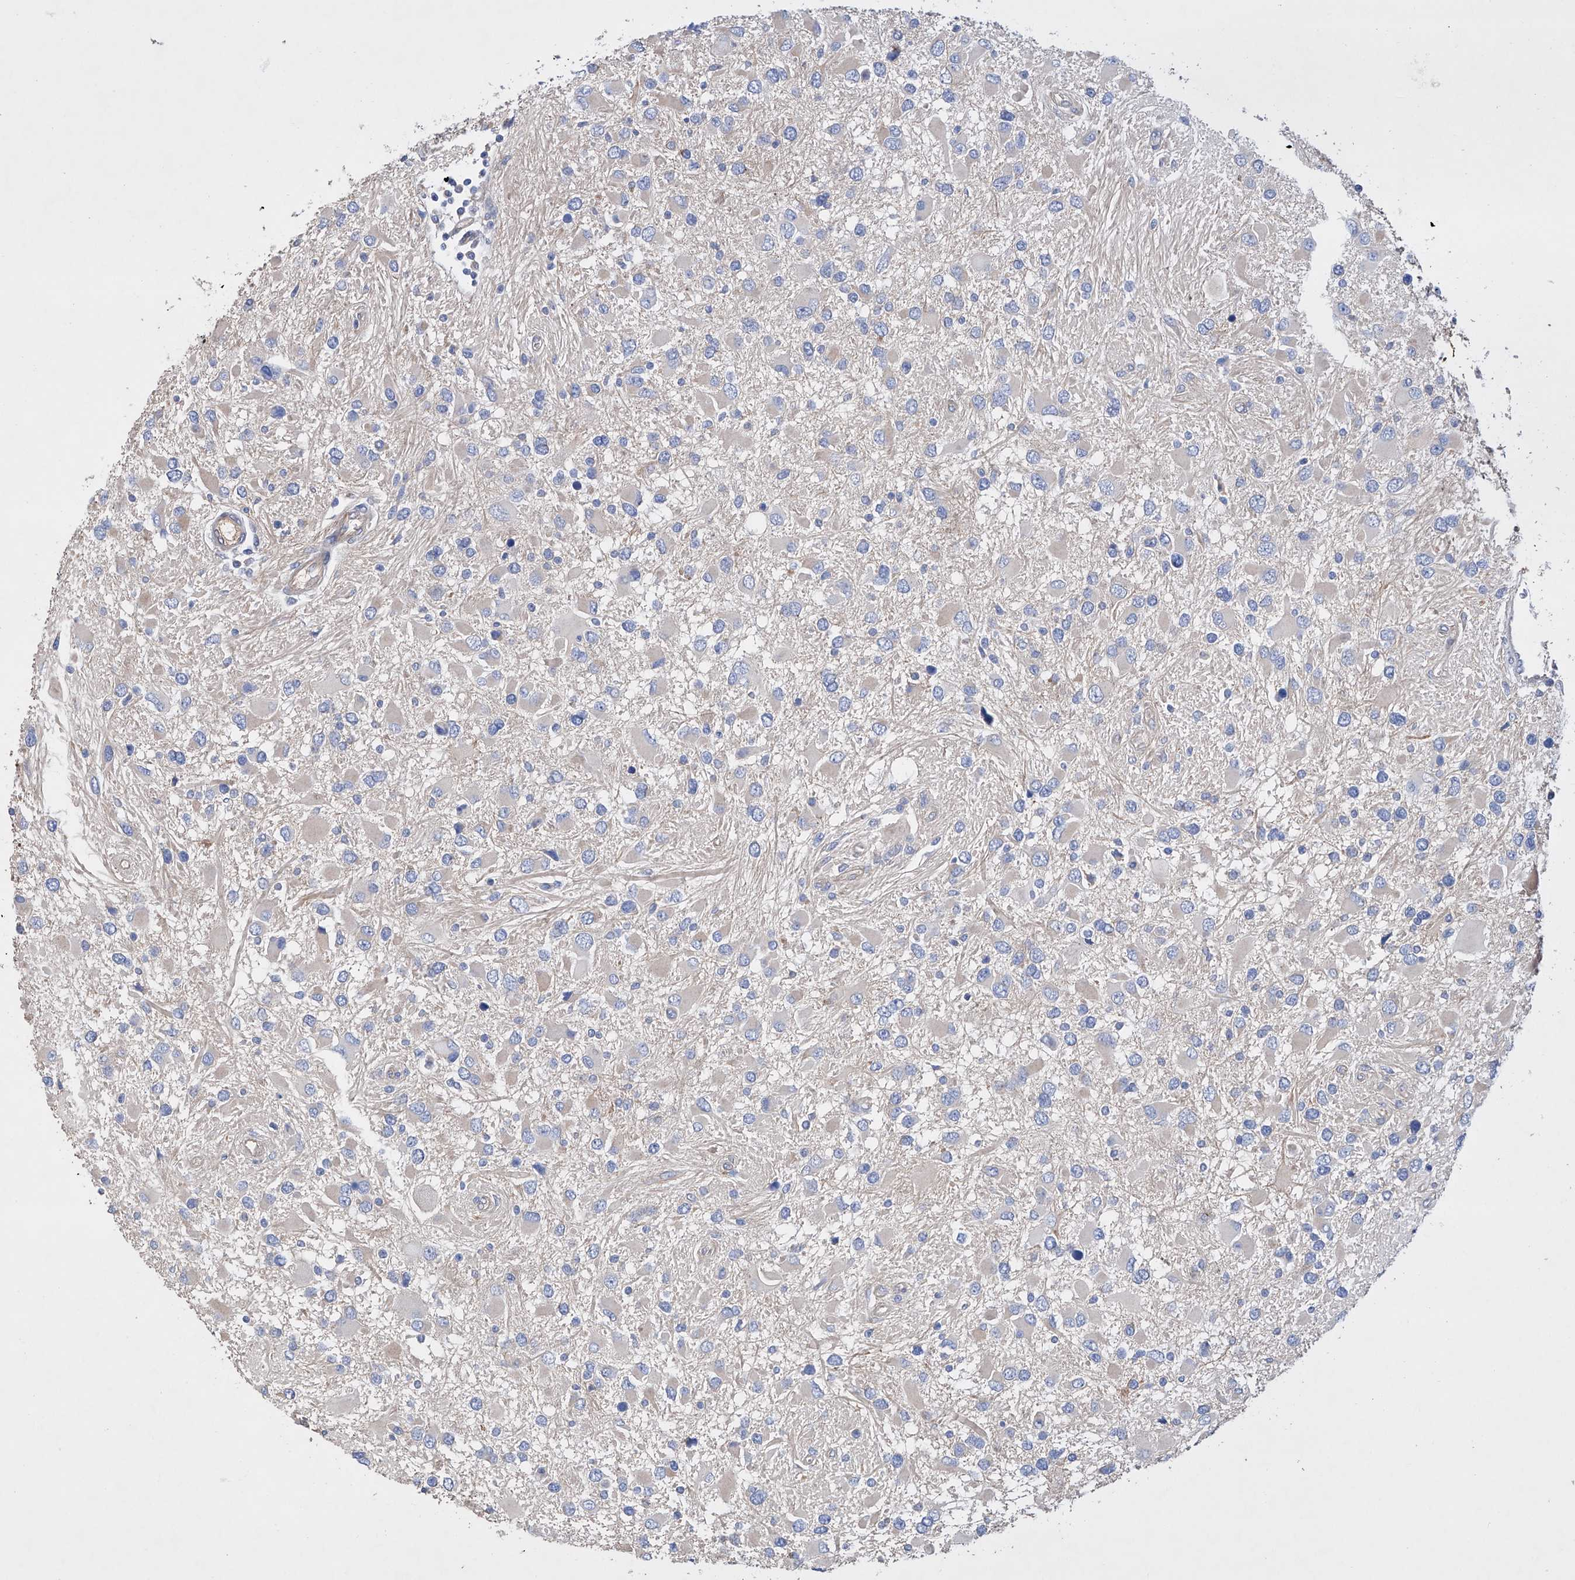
{"staining": {"intensity": "negative", "quantity": "none", "location": "none"}, "tissue": "glioma", "cell_type": "Tumor cells", "image_type": "cancer", "snomed": [{"axis": "morphology", "description": "Glioma, malignant, High grade"}, {"axis": "topography", "description": "Brain"}], "caption": "Micrograph shows no significant protein positivity in tumor cells of glioma.", "gene": "AFG1L", "patient": {"sex": "male", "age": 53}}